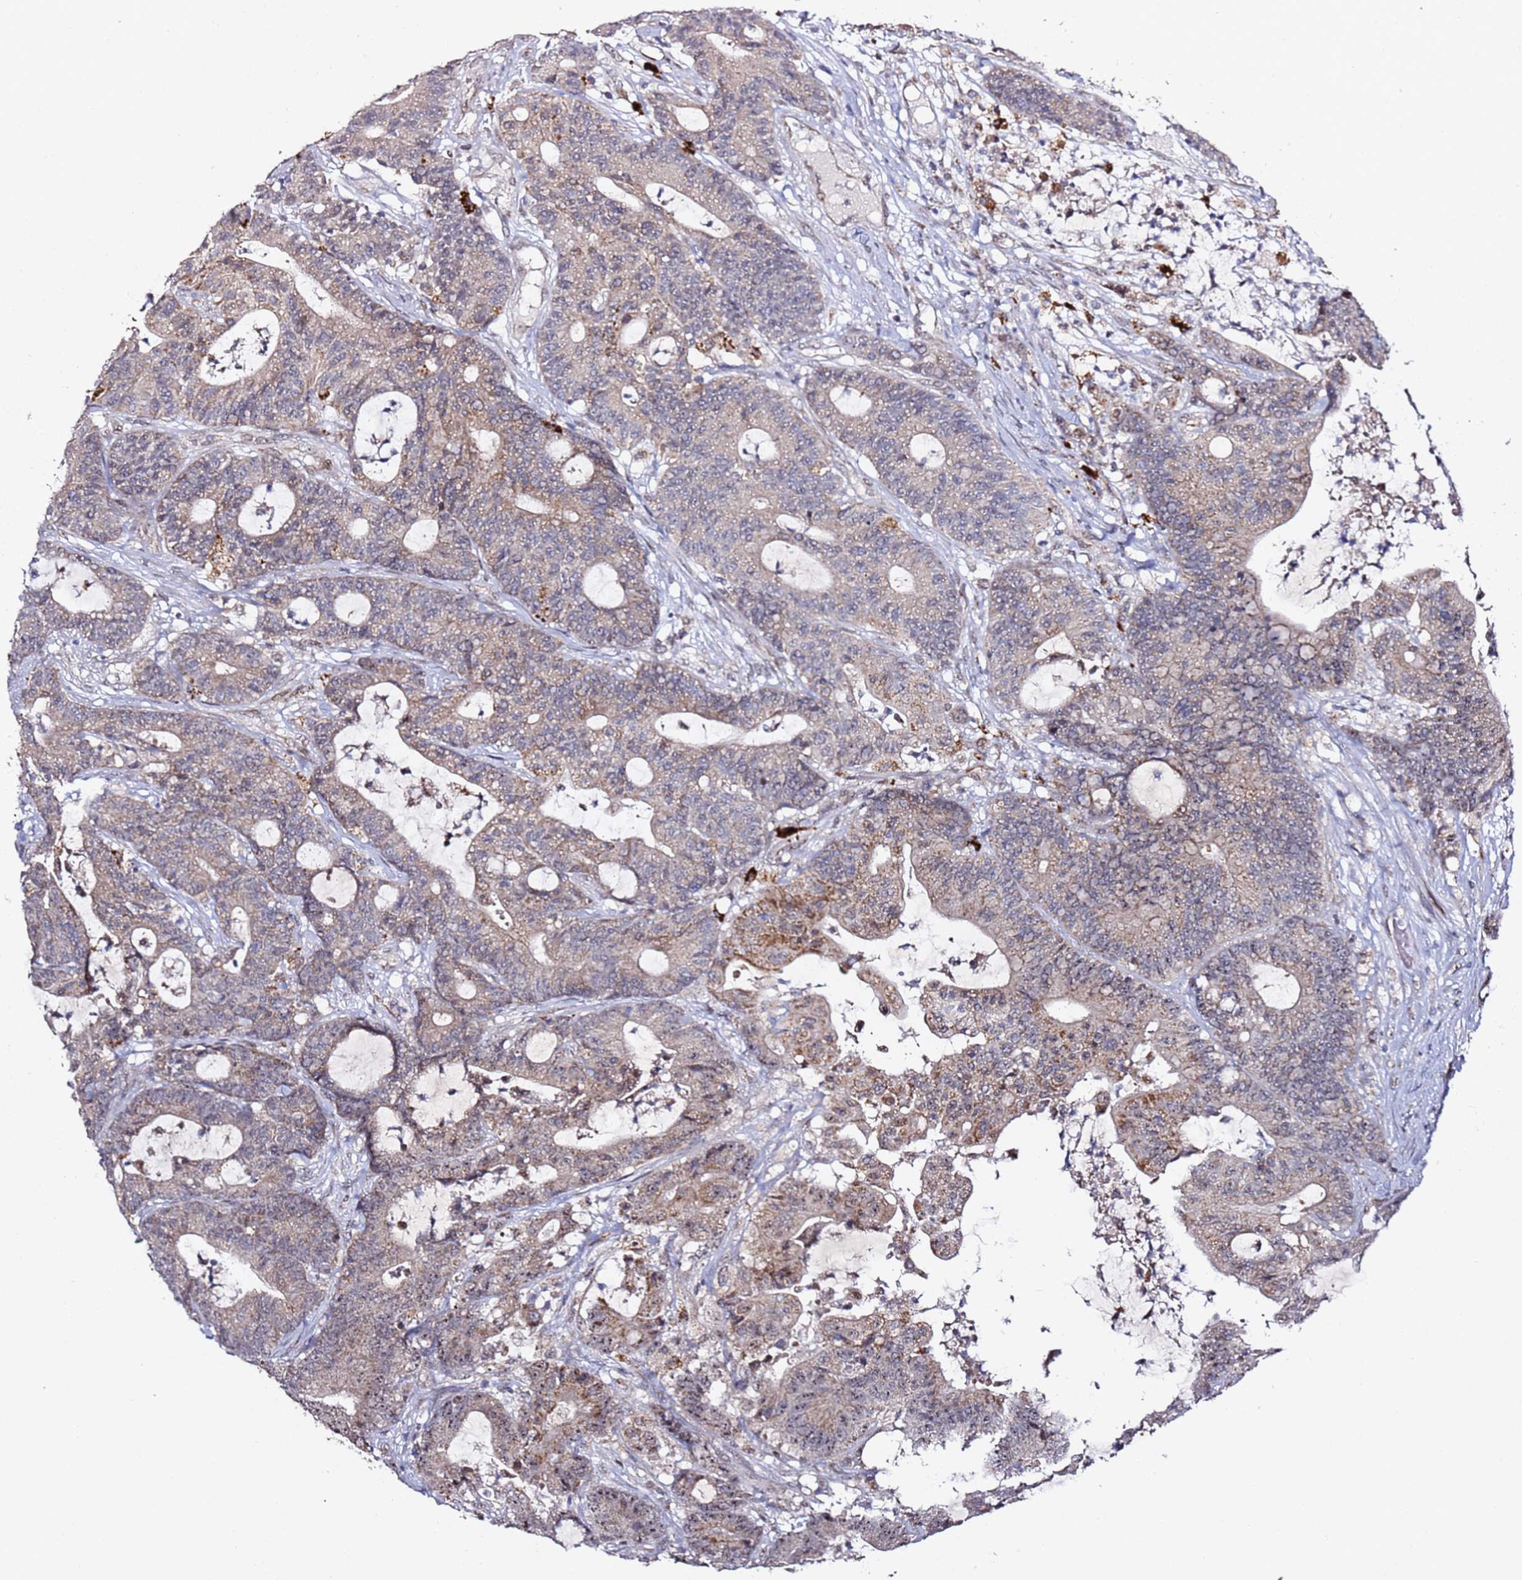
{"staining": {"intensity": "moderate", "quantity": "25%-75%", "location": "cytoplasmic/membranous,nuclear"}, "tissue": "colorectal cancer", "cell_type": "Tumor cells", "image_type": "cancer", "snomed": [{"axis": "morphology", "description": "Adenocarcinoma, NOS"}, {"axis": "topography", "description": "Colon"}], "caption": "Immunohistochemical staining of human adenocarcinoma (colorectal) demonstrates medium levels of moderate cytoplasmic/membranous and nuclear protein positivity in approximately 25%-75% of tumor cells.", "gene": "TP53AIP1", "patient": {"sex": "female", "age": 84}}